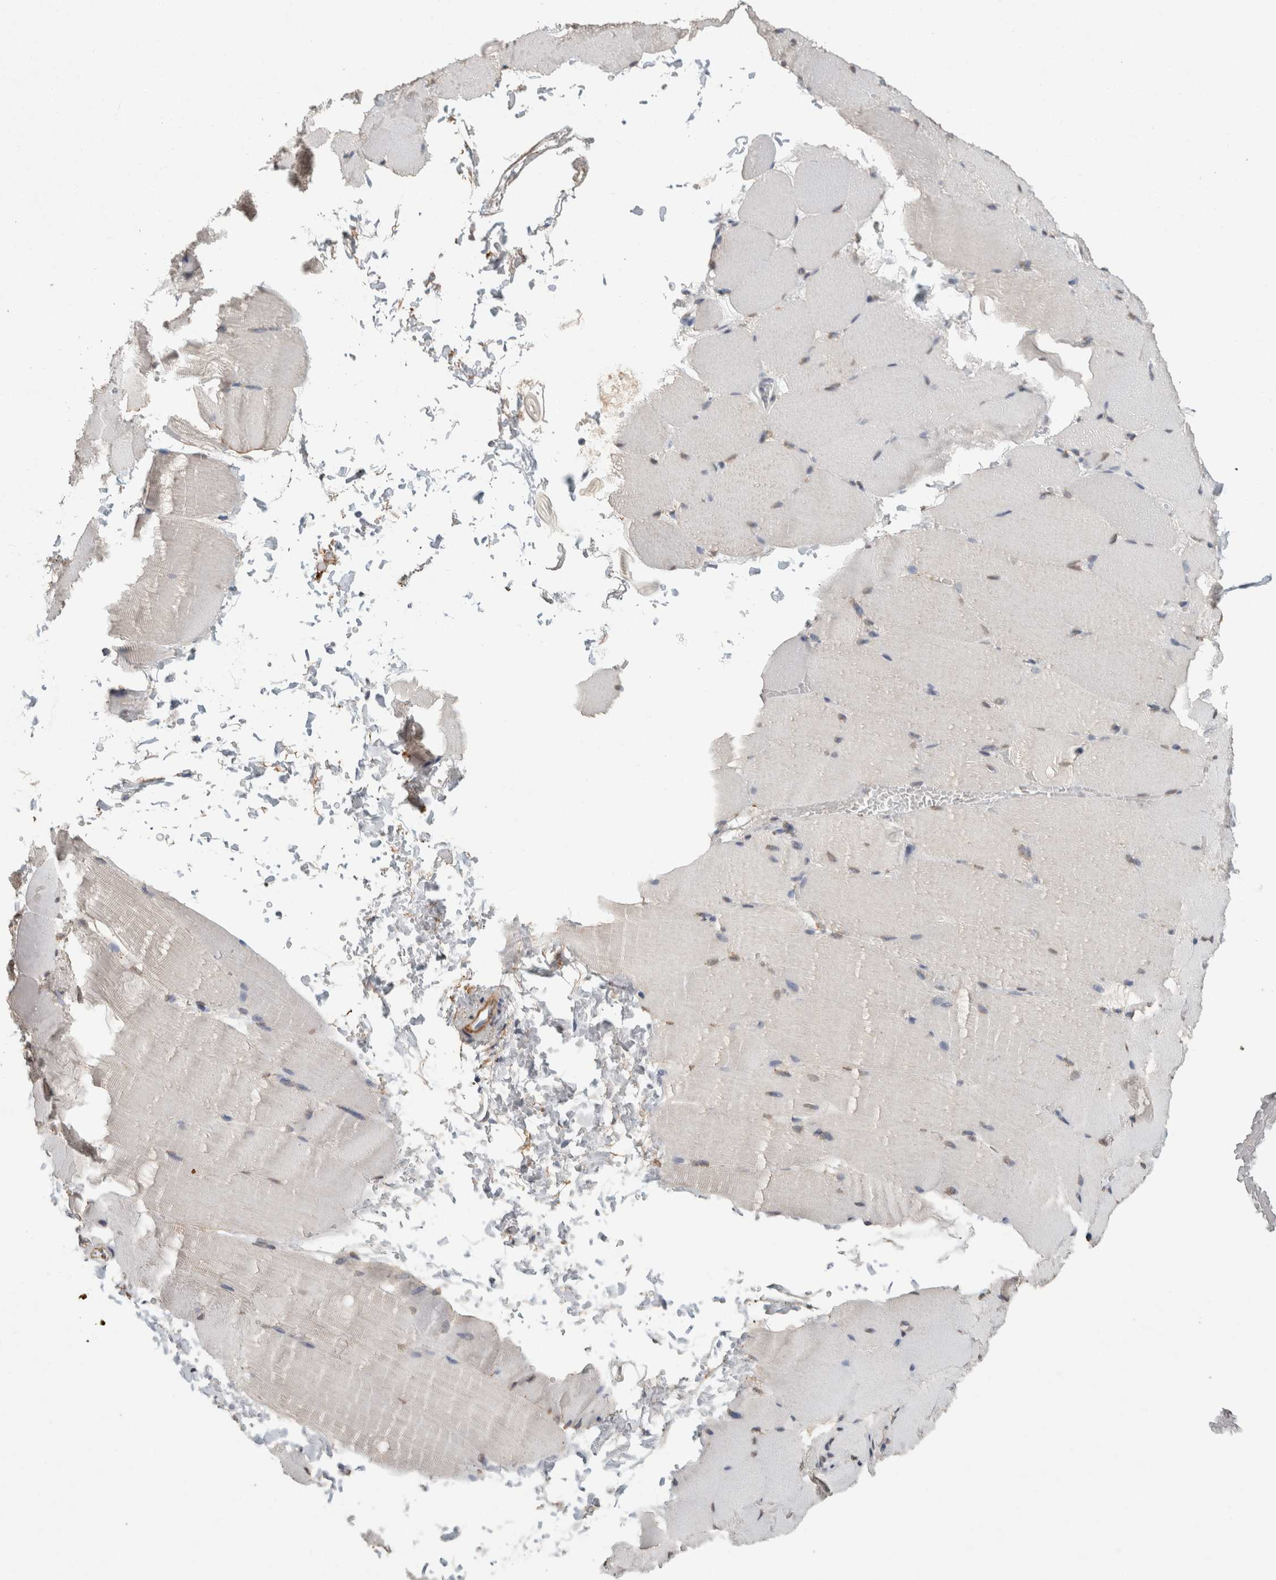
{"staining": {"intensity": "weak", "quantity": "<25%", "location": "nuclear"}, "tissue": "skeletal muscle", "cell_type": "Myocytes", "image_type": "normal", "snomed": [{"axis": "morphology", "description": "Normal tissue, NOS"}, {"axis": "topography", "description": "Skeletal muscle"}, {"axis": "topography", "description": "Parathyroid gland"}], "caption": "Myocytes are negative for protein expression in normal human skeletal muscle. (Immunohistochemistry (ihc), brightfield microscopy, high magnification).", "gene": "LTBP1", "patient": {"sex": "female", "age": 37}}